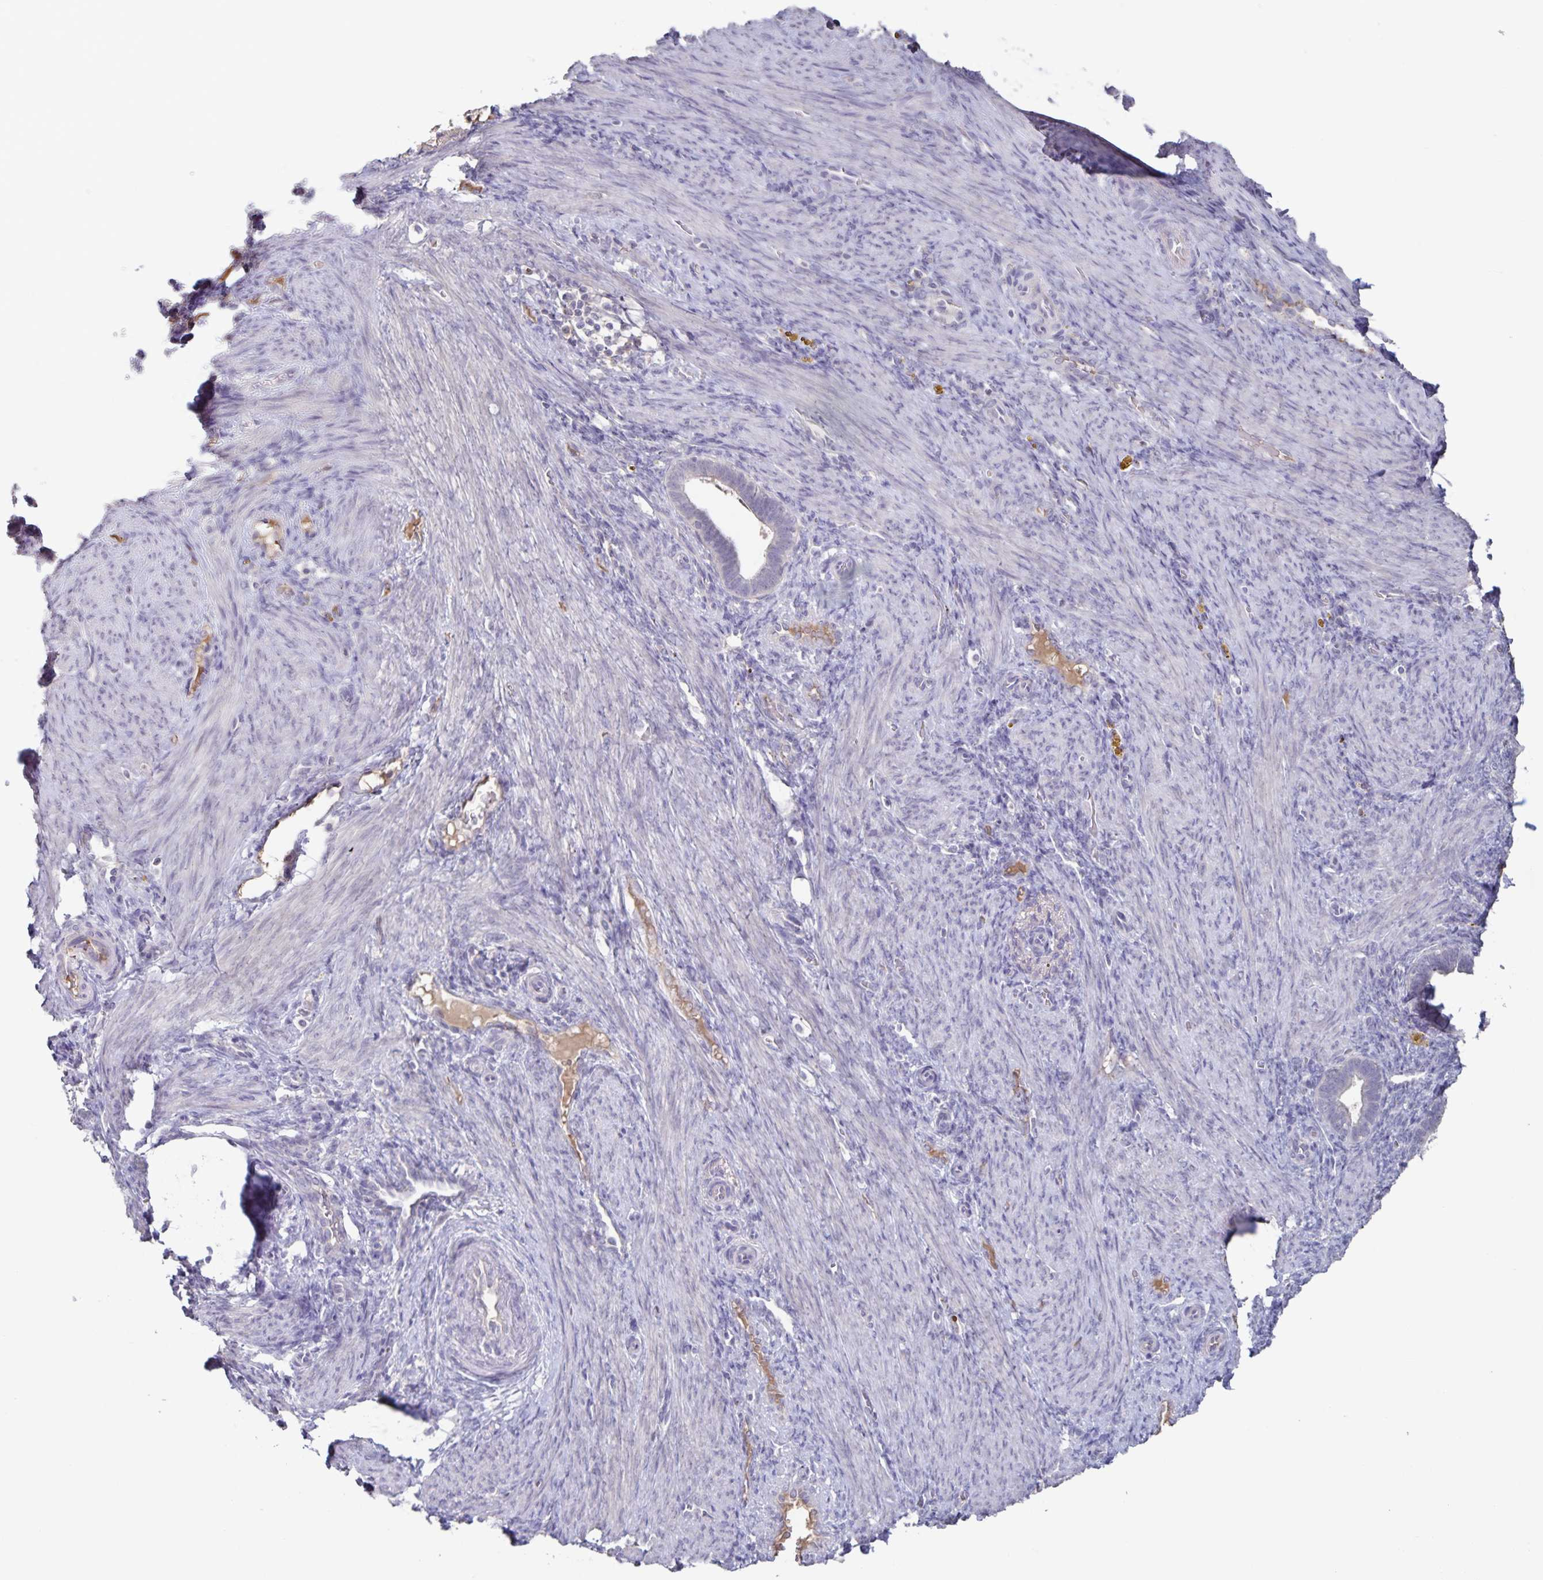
{"staining": {"intensity": "negative", "quantity": "none", "location": "none"}, "tissue": "endometrium", "cell_type": "Cells in endometrial stroma", "image_type": "normal", "snomed": [{"axis": "morphology", "description": "Normal tissue, NOS"}, {"axis": "topography", "description": "Endometrium"}], "caption": "This is an immunohistochemistry (IHC) micrograph of benign endometrium. There is no expression in cells in endometrial stroma.", "gene": "INSL5", "patient": {"sex": "female", "age": 34}}